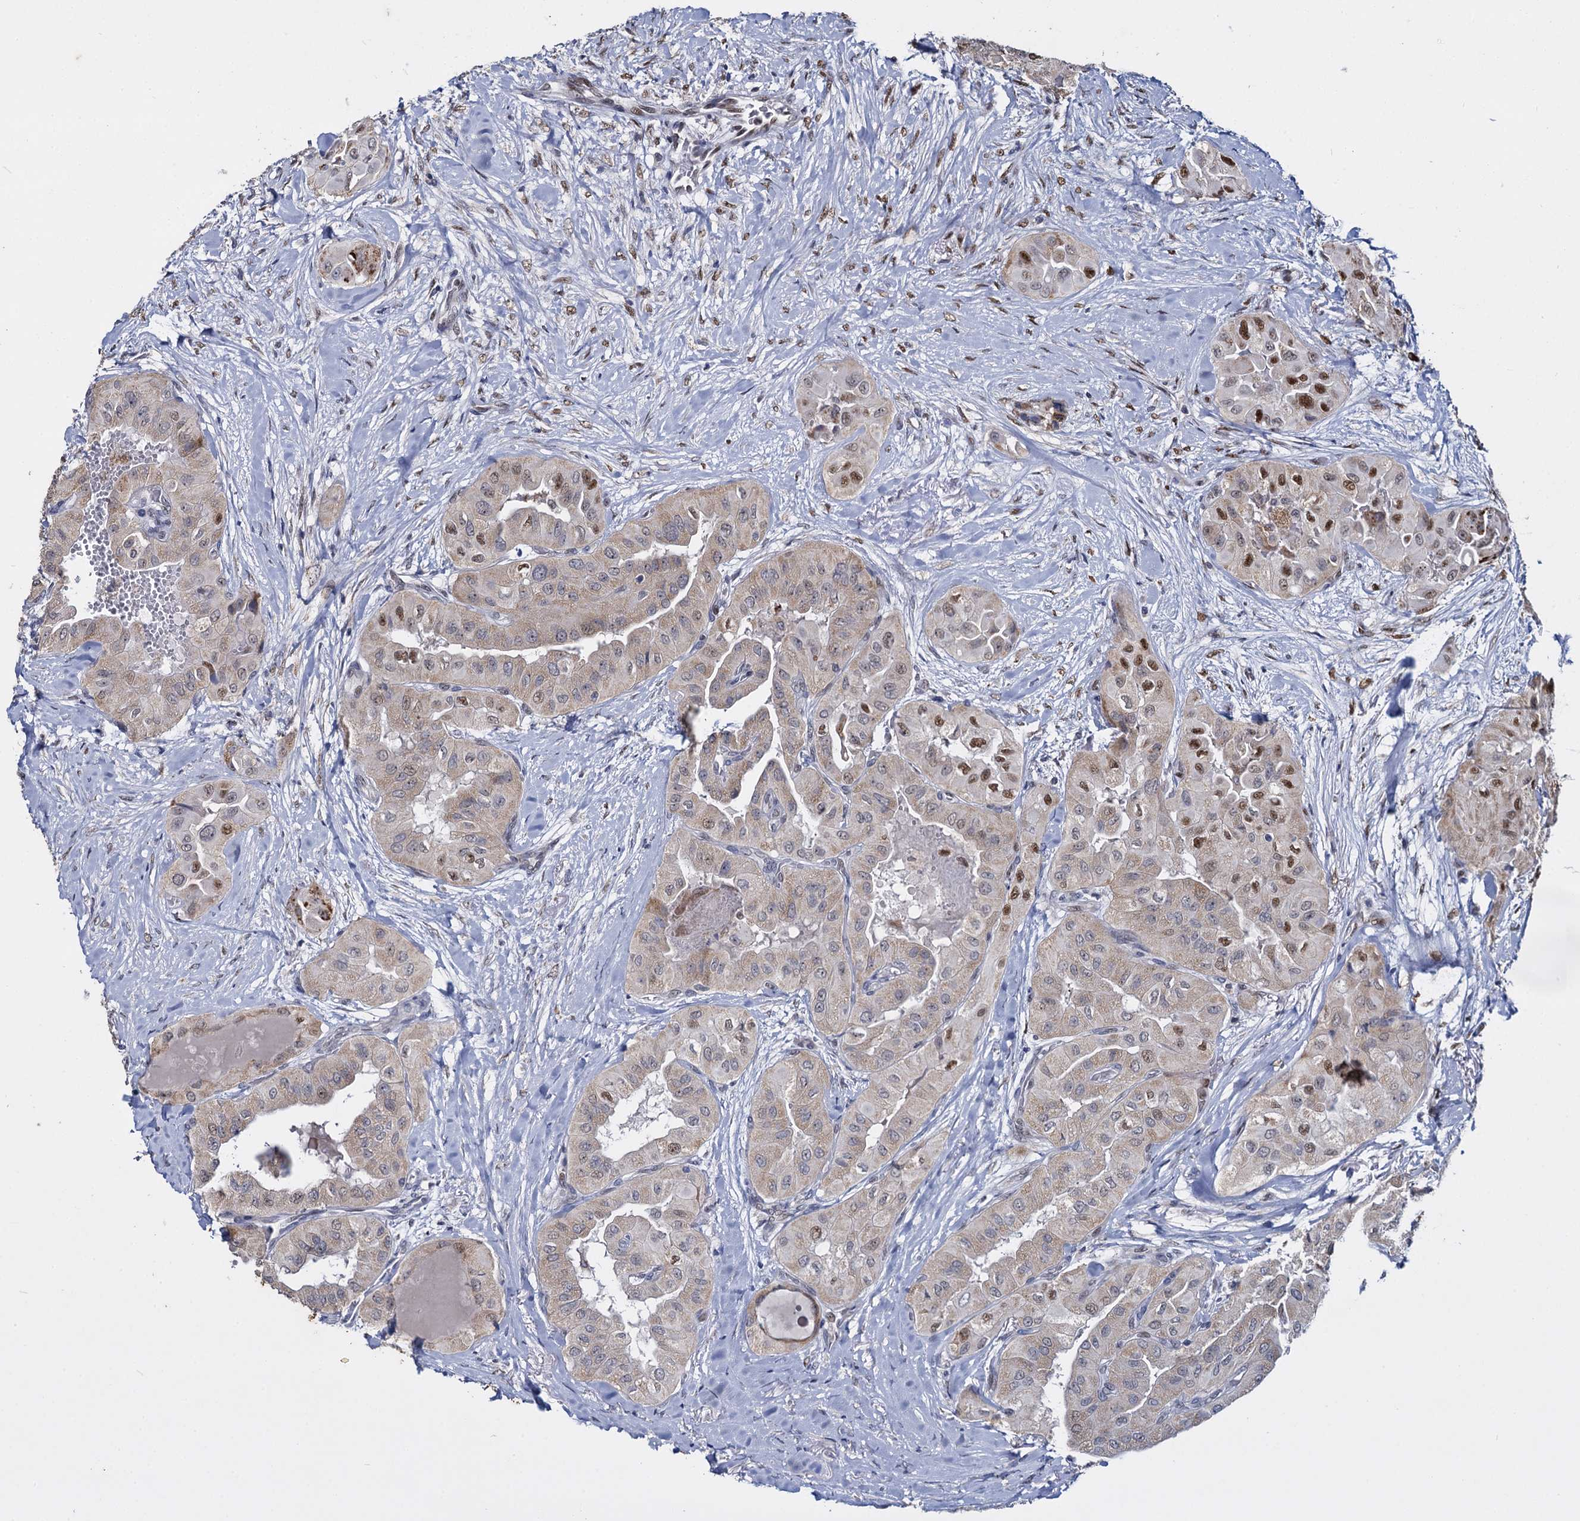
{"staining": {"intensity": "moderate", "quantity": "25%-75%", "location": "cytoplasmic/membranous,nuclear"}, "tissue": "thyroid cancer", "cell_type": "Tumor cells", "image_type": "cancer", "snomed": [{"axis": "morphology", "description": "Papillary adenocarcinoma, NOS"}, {"axis": "topography", "description": "Thyroid gland"}], "caption": "The immunohistochemical stain shows moderate cytoplasmic/membranous and nuclear positivity in tumor cells of papillary adenocarcinoma (thyroid) tissue. The protein of interest is shown in brown color, while the nuclei are stained blue.", "gene": "RPUSD4", "patient": {"sex": "female", "age": 59}}